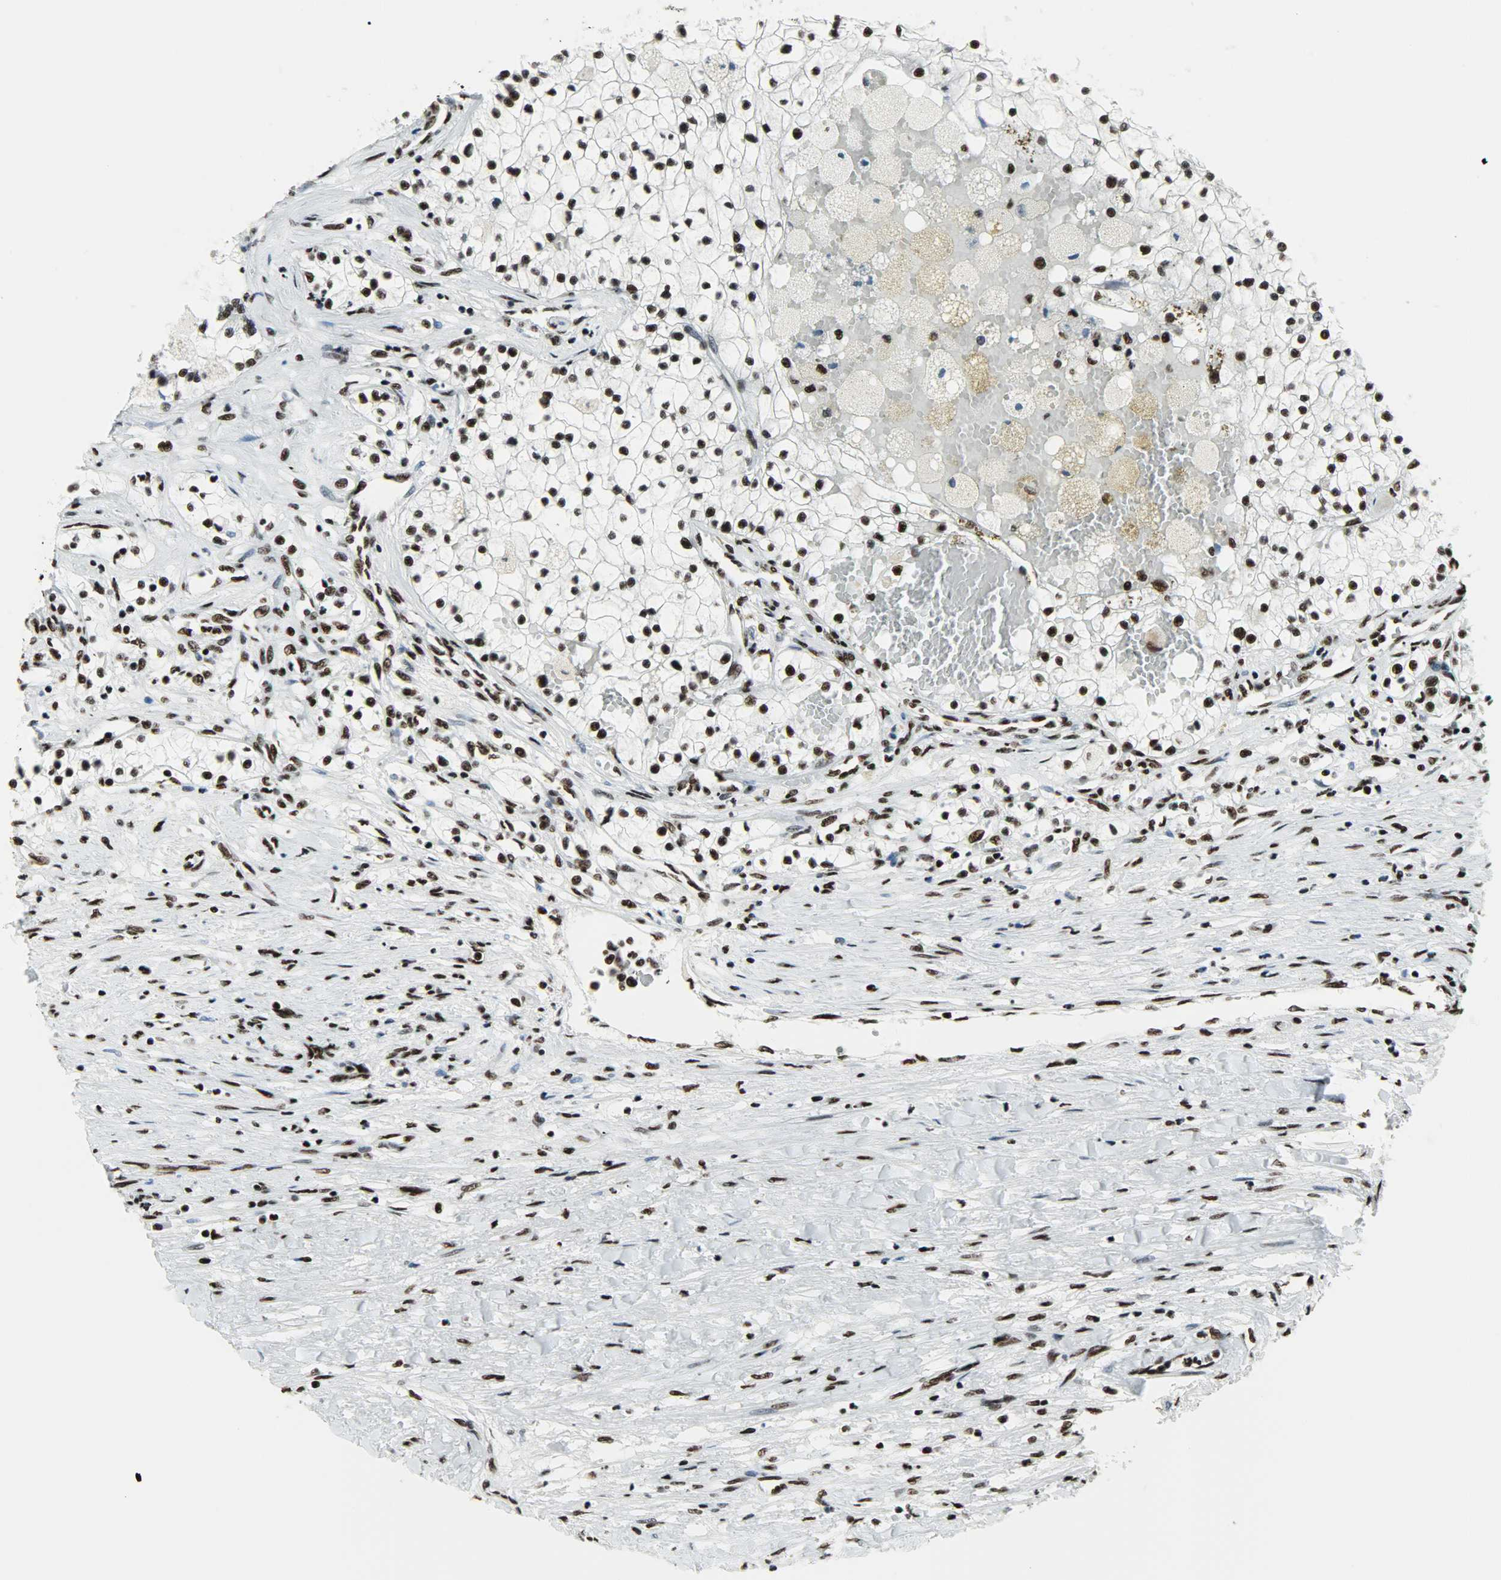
{"staining": {"intensity": "strong", "quantity": ">75%", "location": "nuclear"}, "tissue": "renal cancer", "cell_type": "Tumor cells", "image_type": "cancer", "snomed": [{"axis": "morphology", "description": "Adenocarcinoma, NOS"}, {"axis": "topography", "description": "Kidney"}], "caption": "Adenocarcinoma (renal) stained with IHC demonstrates strong nuclear positivity in about >75% of tumor cells.", "gene": "SNRPA", "patient": {"sex": "male", "age": 68}}